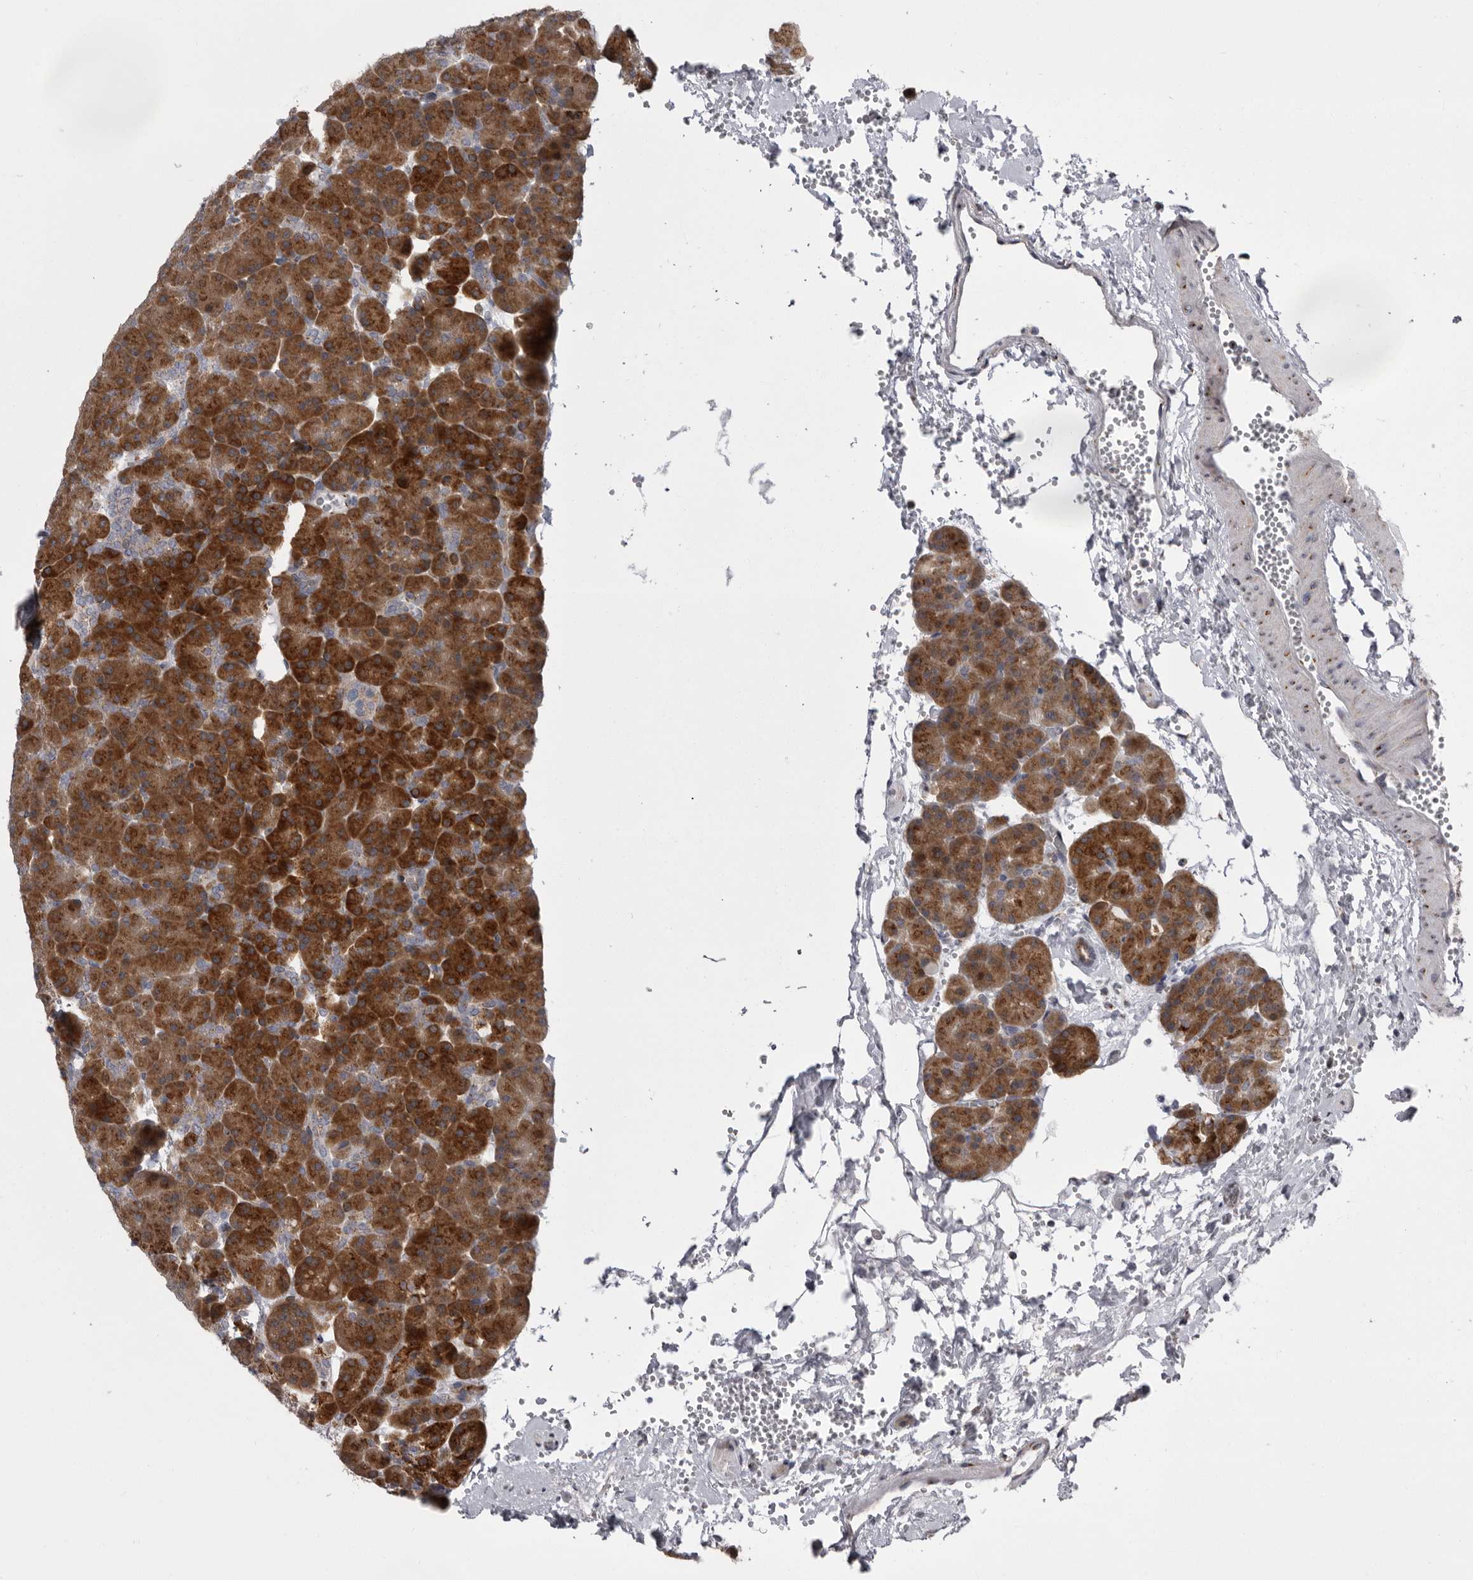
{"staining": {"intensity": "strong", "quantity": ">75%", "location": "cytoplasmic/membranous"}, "tissue": "pancreas", "cell_type": "Exocrine glandular cells", "image_type": "normal", "snomed": [{"axis": "morphology", "description": "Normal tissue, NOS"}, {"axis": "morphology", "description": "Carcinoid, malignant, NOS"}, {"axis": "topography", "description": "Pancreas"}], "caption": "Immunohistochemistry of benign human pancreas reveals high levels of strong cytoplasmic/membranous expression in approximately >75% of exocrine glandular cells. Ihc stains the protein in brown and the nuclei are stained blue.", "gene": "WDR47", "patient": {"sex": "female", "age": 35}}